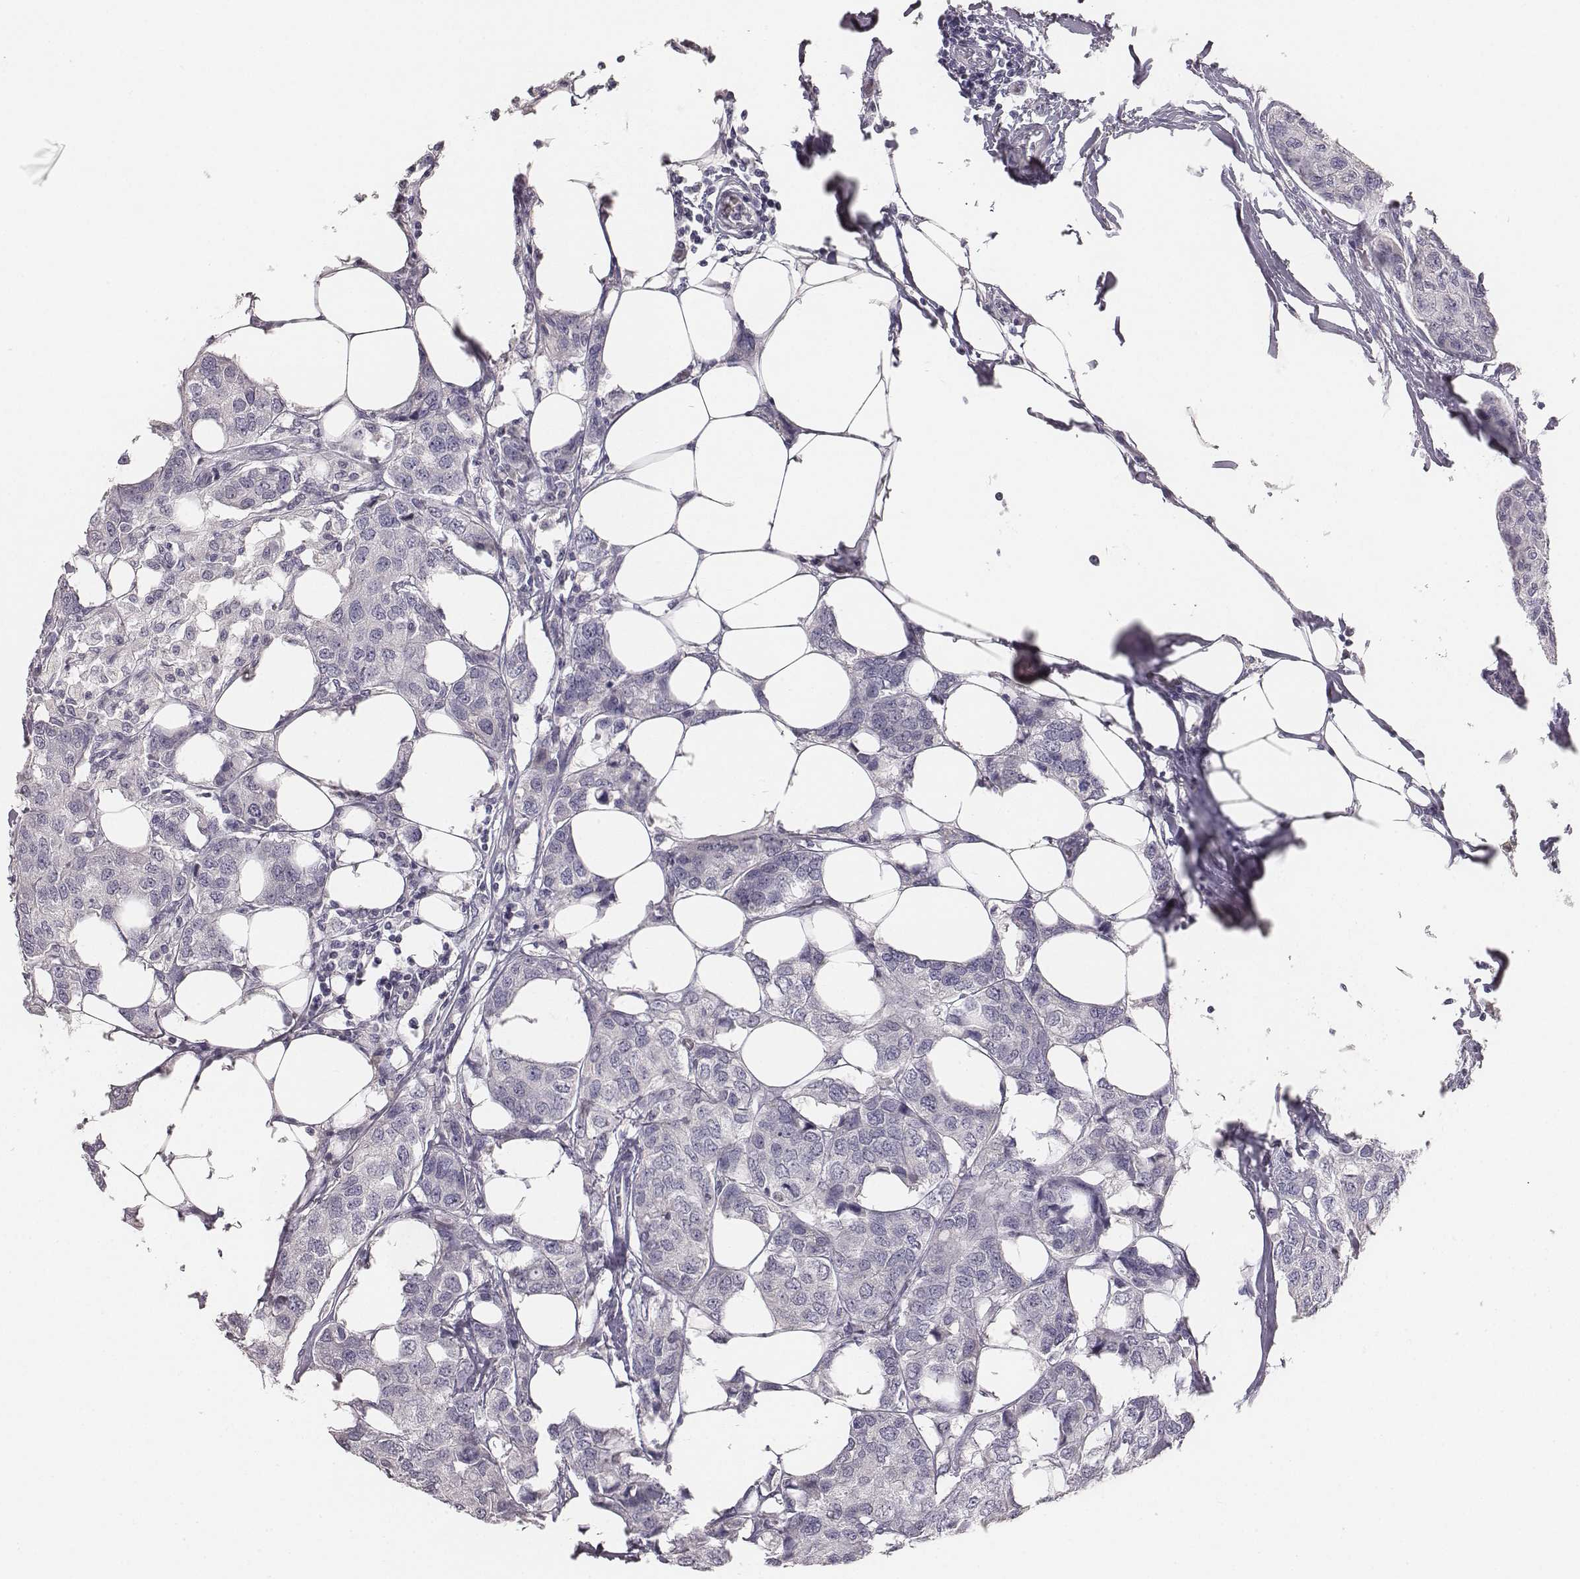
{"staining": {"intensity": "negative", "quantity": "none", "location": "none"}, "tissue": "breast cancer", "cell_type": "Tumor cells", "image_type": "cancer", "snomed": [{"axis": "morphology", "description": "Duct carcinoma"}, {"axis": "topography", "description": "Breast"}], "caption": "Photomicrograph shows no protein staining in tumor cells of breast cancer (infiltrating ductal carcinoma) tissue.", "gene": "MYH6", "patient": {"sex": "female", "age": 80}}